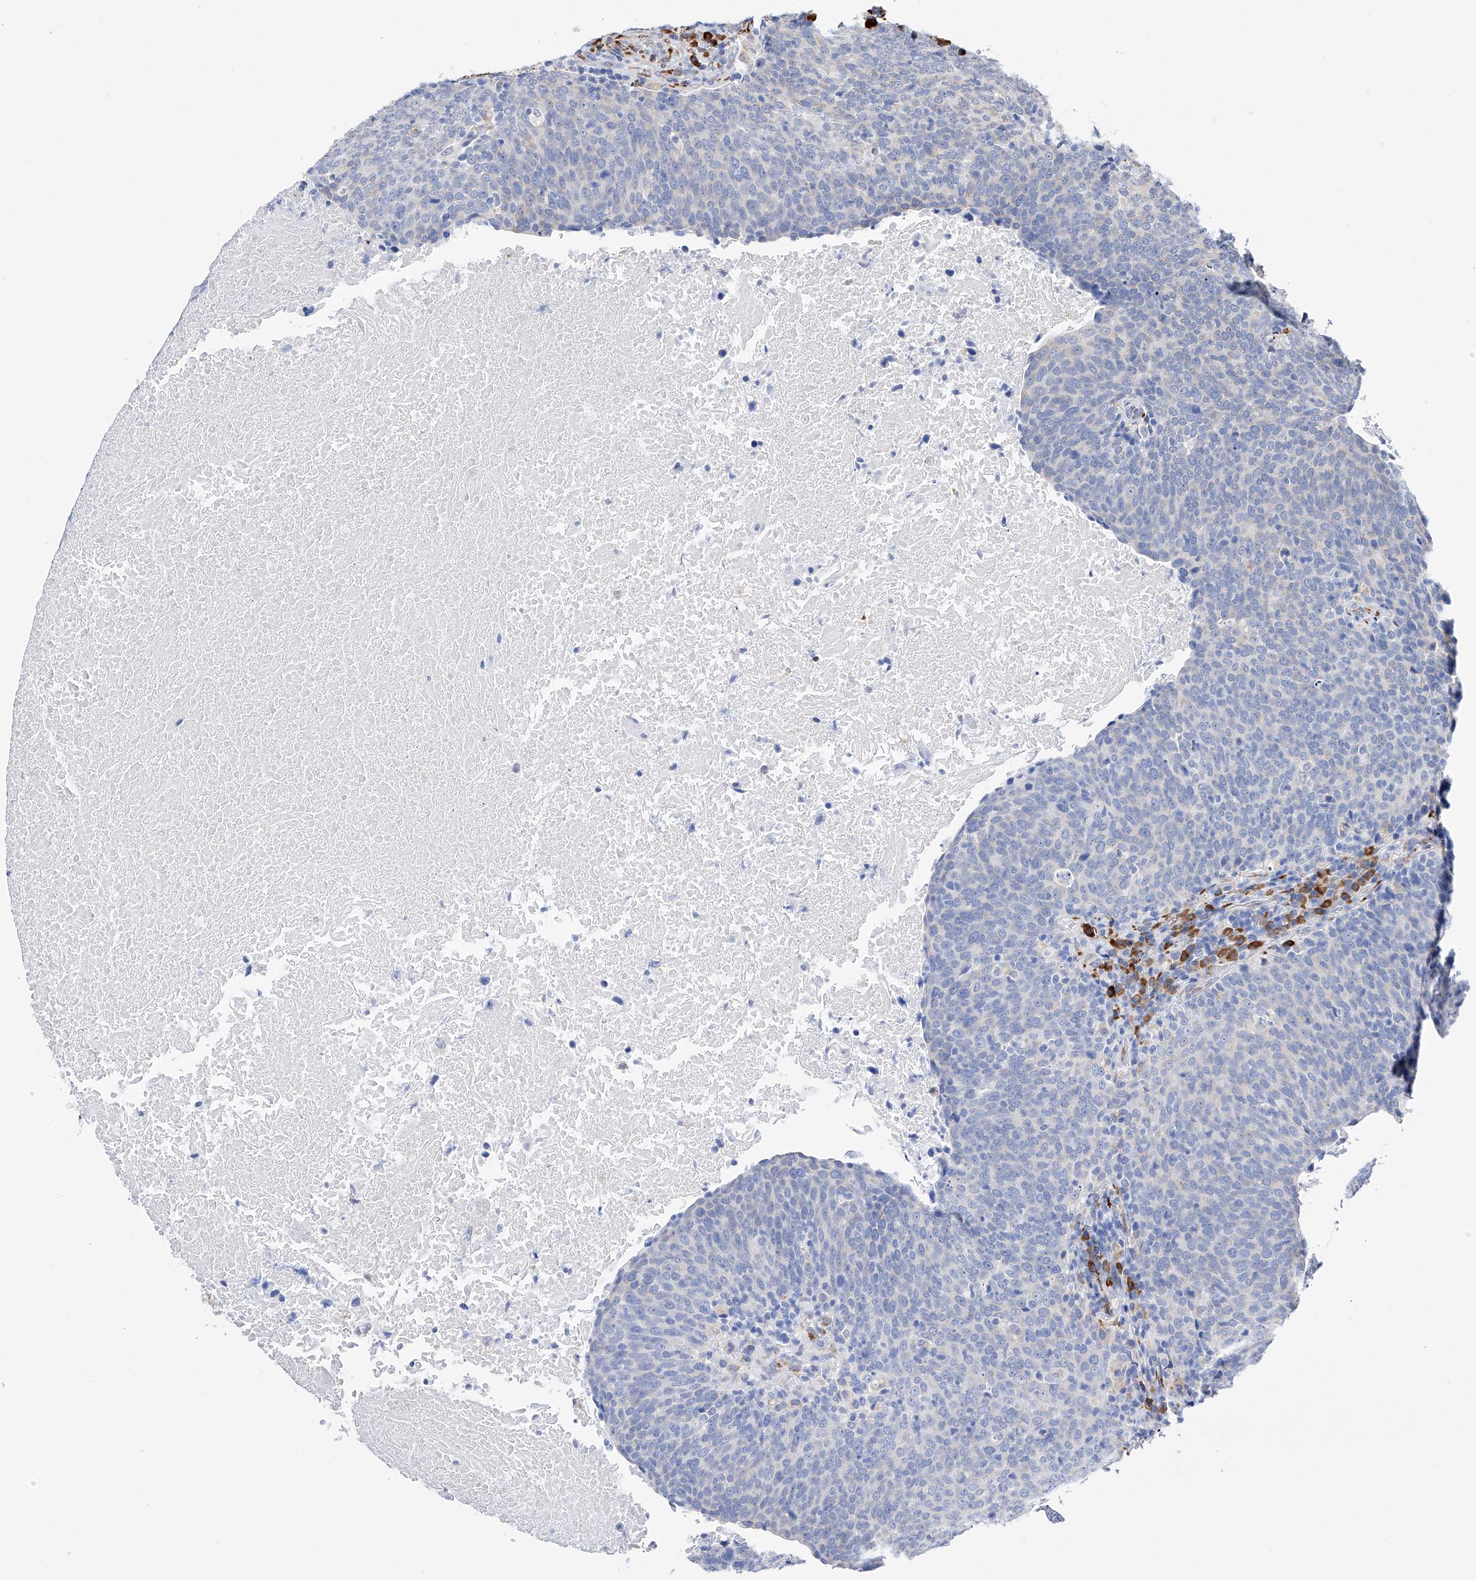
{"staining": {"intensity": "negative", "quantity": "none", "location": "none"}, "tissue": "head and neck cancer", "cell_type": "Tumor cells", "image_type": "cancer", "snomed": [{"axis": "morphology", "description": "Squamous cell carcinoma, NOS"}, {"axis": "morphology", "description": "Squamous cell carcinoma, metastatic, NOS"}, {"axis": "topography", "description": "Lymph node"}, {"axis": "topography", "description": "Head-Neck"}], "caption": "Histopathology image shows no significant protein expression in tumor cells of metastatic squamous cell carcinoma (head and neck).", "gene": "PDIA5", "patient": {"sex": "male", "age": 62}}